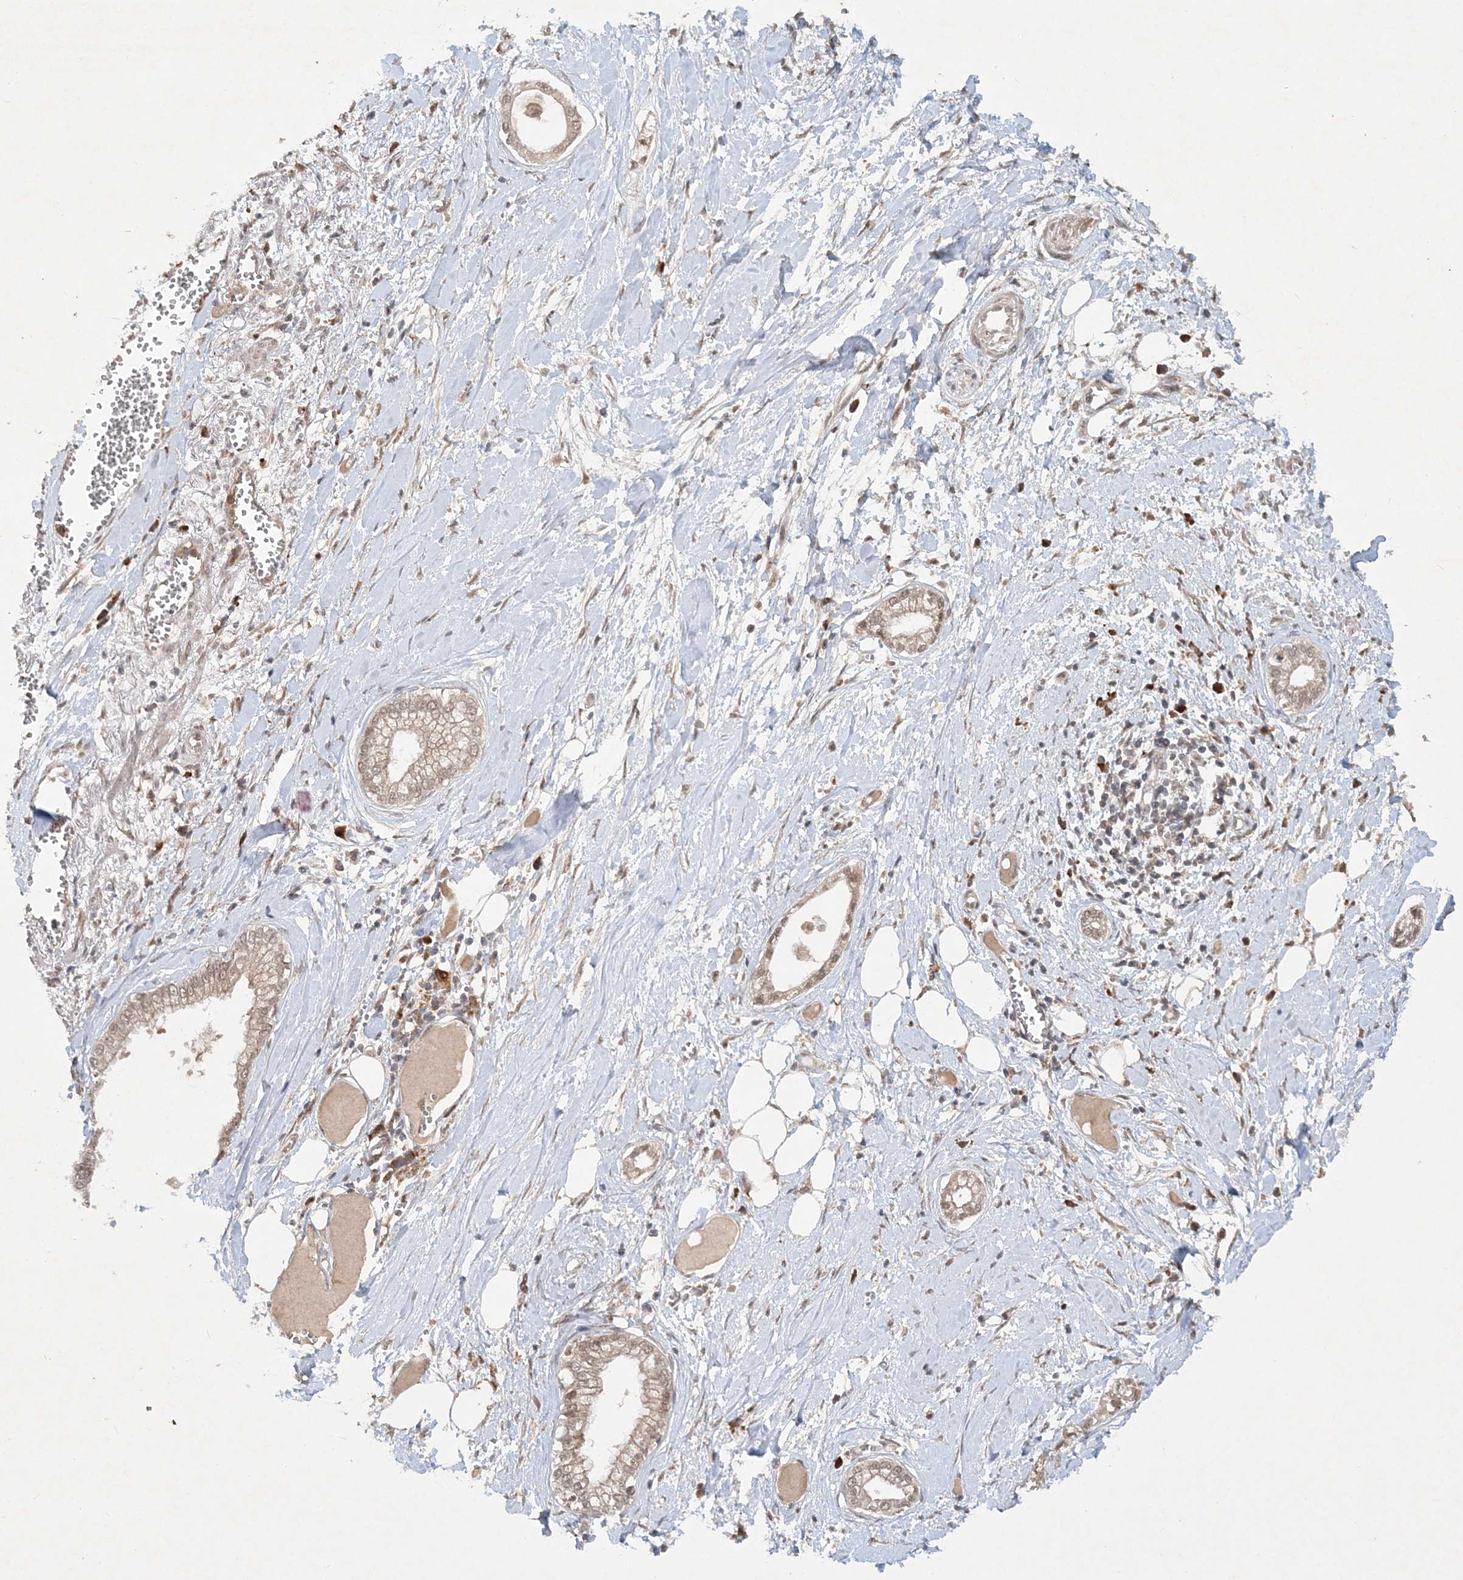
{"staining": {"intensity": "weak", "quantity": ">75%", "location": "nuclear"}, "tissue": "pancreatic cancer", "cell_type": "Tumor cells", "image_type": "cancer", "snomed": [{"axis": "morphology", "description": "Adenocarcinoma, NOS"}, {"axis": "topography", "description": "Pancreas"}], "caption": "Immunohistochemistry histopathology image of neoplastic tissue: pancreatic adenocarcinoma stained using immunohistochemistry (IHC) shows low levels of weak protein expression localized specifically in the nuclear of tumor cells, appearing as a nuclear brown color.", "gene": "UBR3", "patient": {"sex": "male", "age": 68}}